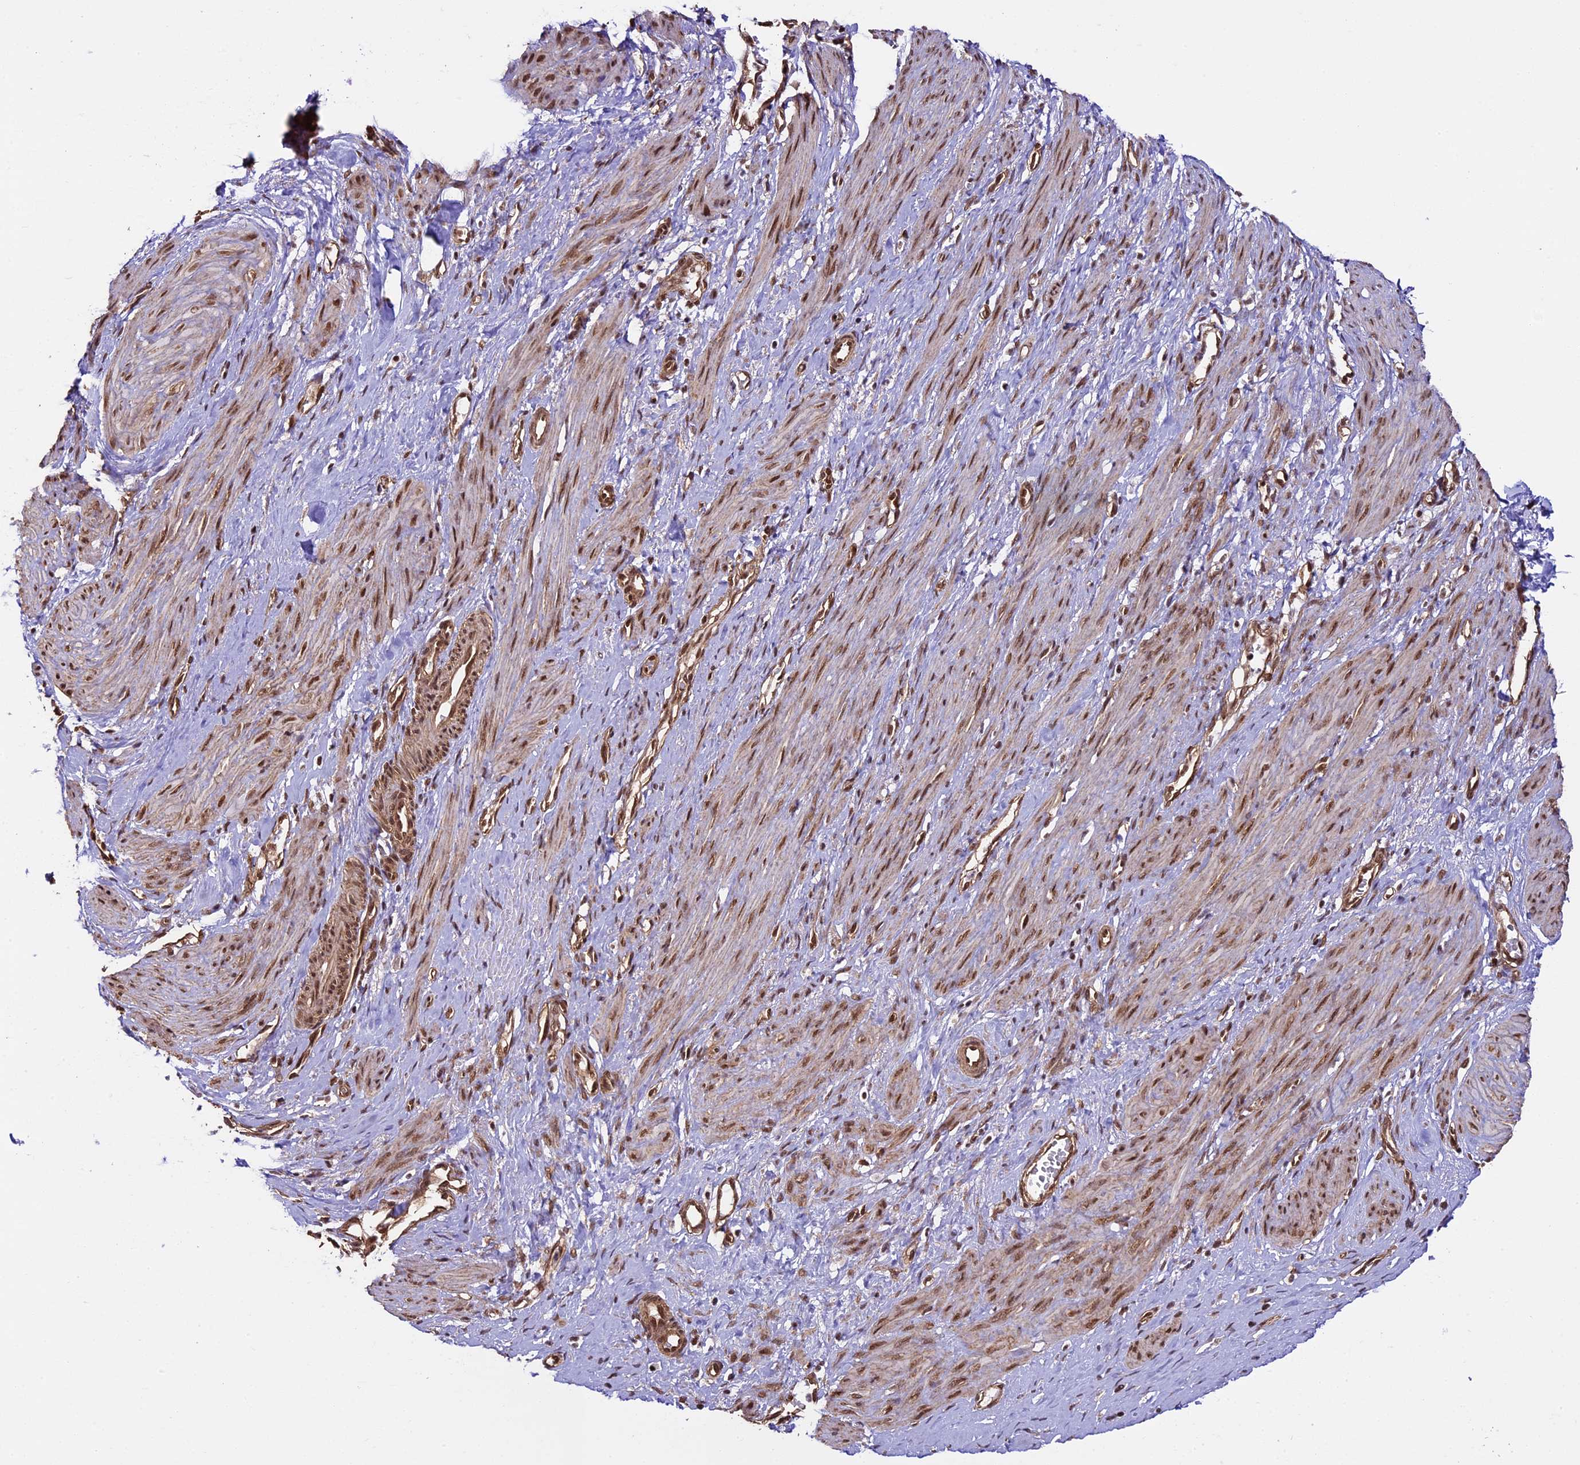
{"staining": {"intensity": "moderate", "quantity": ">75%", "location": "cytoplasmic/membranous,nuclear"}, "tissue": "smooth muscle", "cell_type": "Smooth muscle cells", "image_type": "normal", "snomed": [{"axis": "morphology", "description": "Normal tissue, NOS"}, {"axis": "topography", "description": "Endometrium"}], "caption": "Smooth muscle stained with a brown dye demonstrates moderate cytoplasmic/membranous,nuclear positive staining in approximately >75% of smooth muscle cells.", "gene": "MPHOSPH8", "patient": {"sex": "female", "age": 33}}